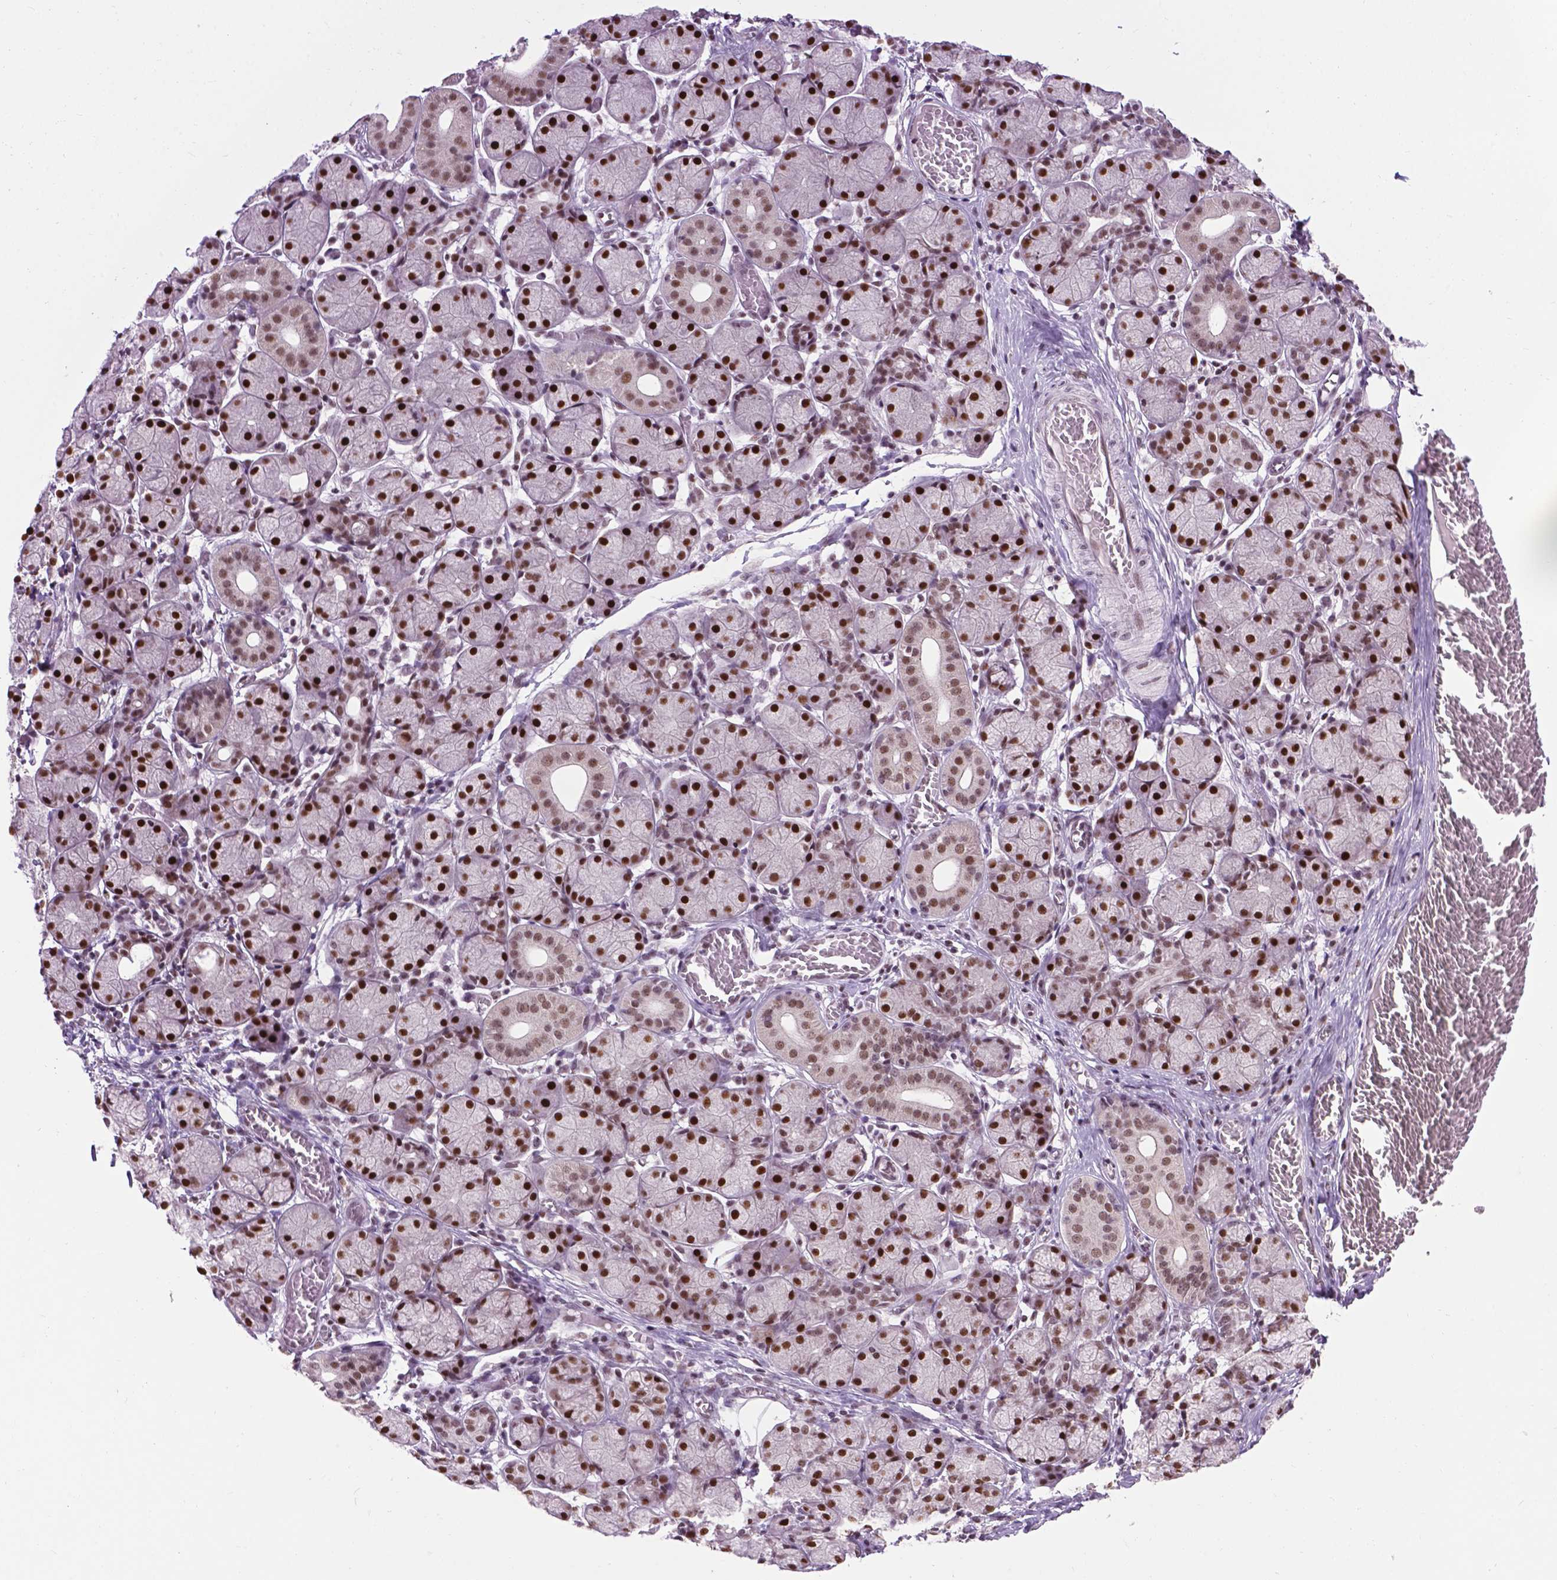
{"staining": {"intensity": "strong", "quantity": ">75%", "location": "nuclear"}, "tissue": "salivary gland", "cell_type": "Glandular cells", "image_type": "normal", "snomed": [{"axis": "morphology", "description": "Normal tissue, NOS"}, {"axis": "topography", "description": "Salivary gland"}, {"axis": "topography", "description": "Peripheral nerve tissue"}], "caption": "Human salivary gland stained with a protein marker reveals strong staining in glandular cells.", "gene": "EAF1", "patient": {"sex": "female", "age": 24}}